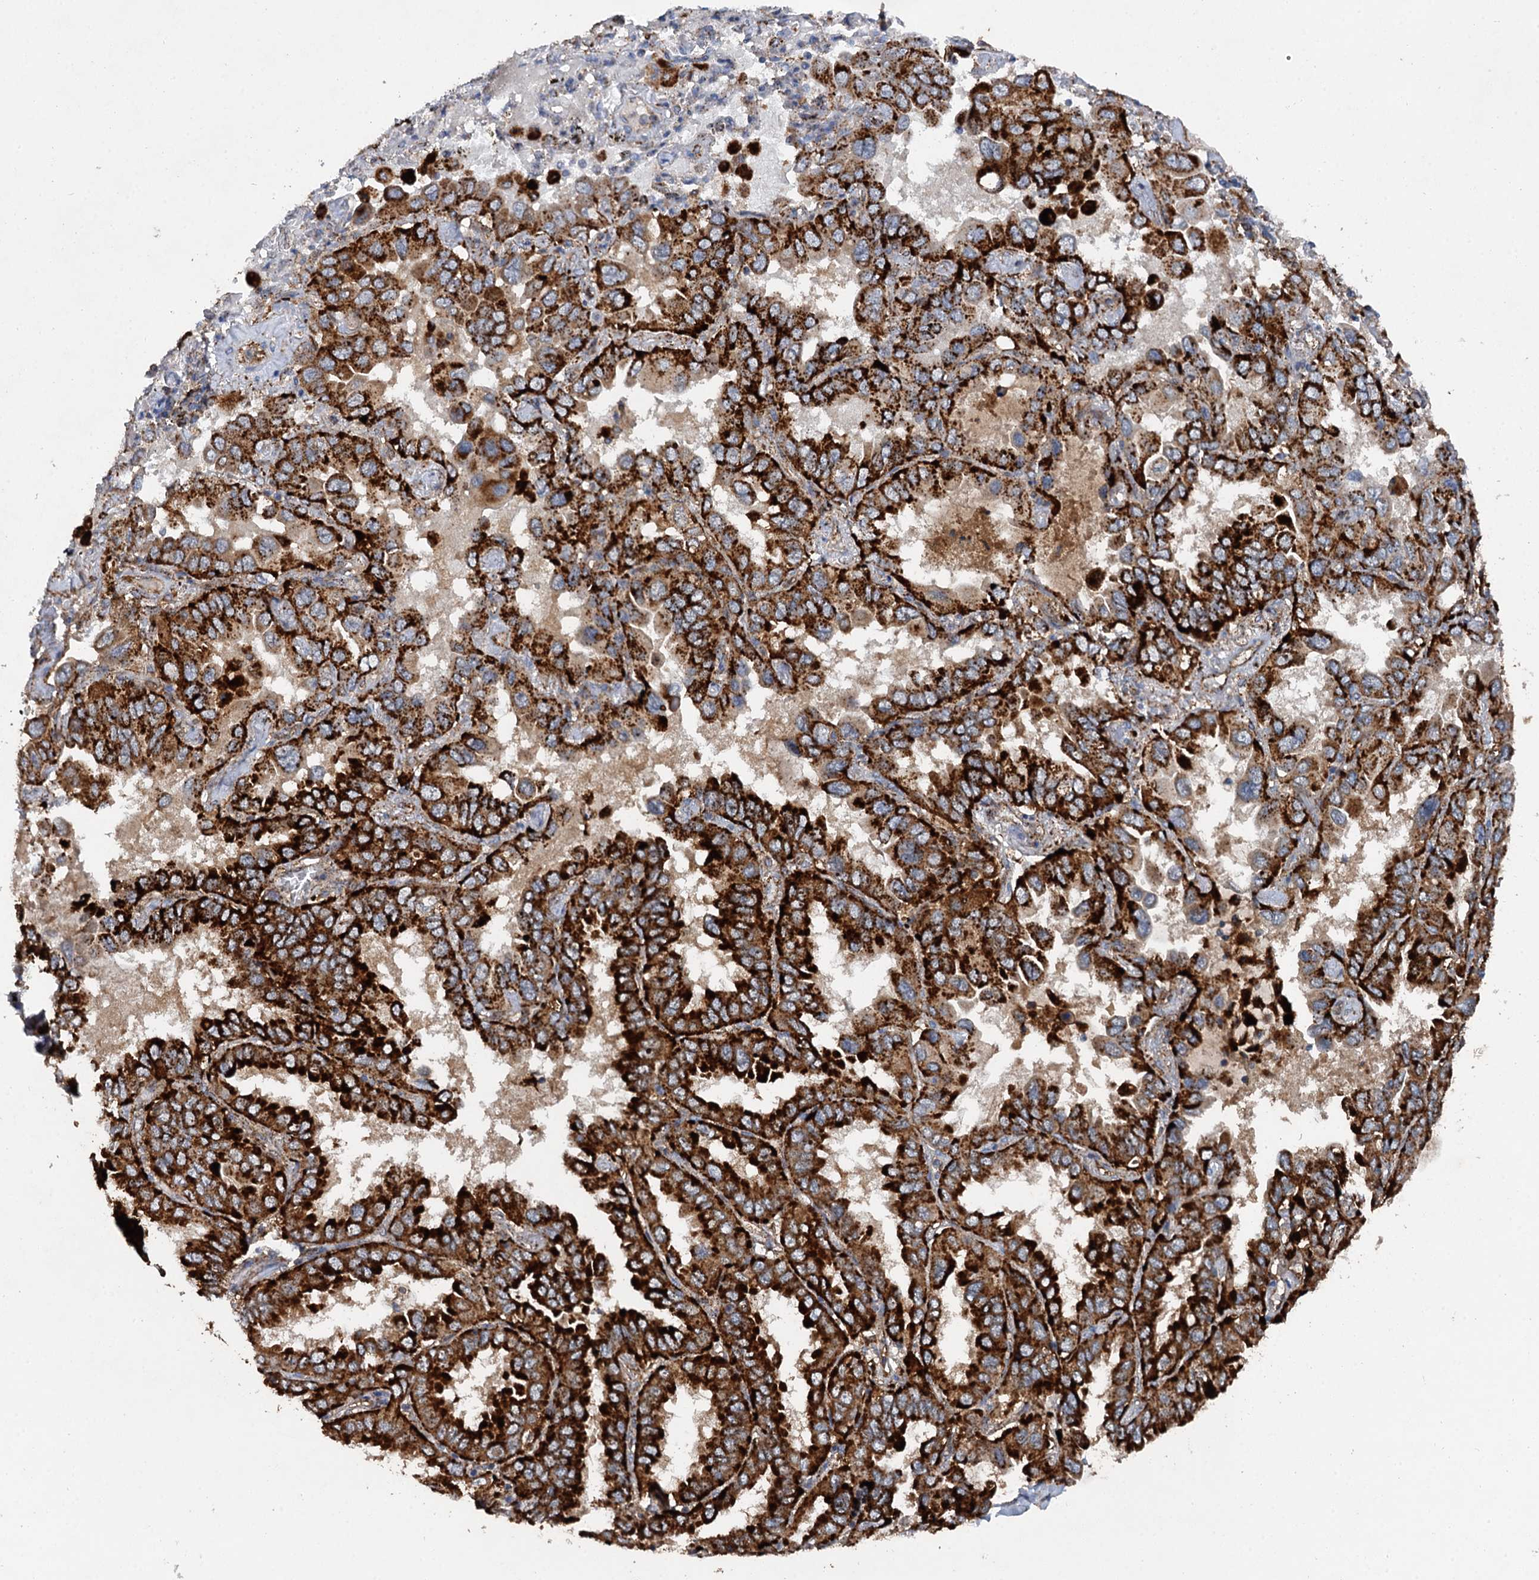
{"staining": {"intensity": "strong", "quantity": ">75%", "location": "cytoplasmic/membranous"}, "tissue": "lung cancer", "cell_type": "Tumor cells", "image_type": "cancer", "snomed": [{"axis": "morphology", "description": "Adenocarcinoma, NOS"}, {"axis": "topography", "description": "Lung"}], "caption": "A brown stain labels strong cytoplasmic/membranous staining of a protein in lung adenocarcinoma tumor cells. Nuclei are stained in blue.", "gene": "GBA1", "patient": {"sex": "male", "age": 64}}